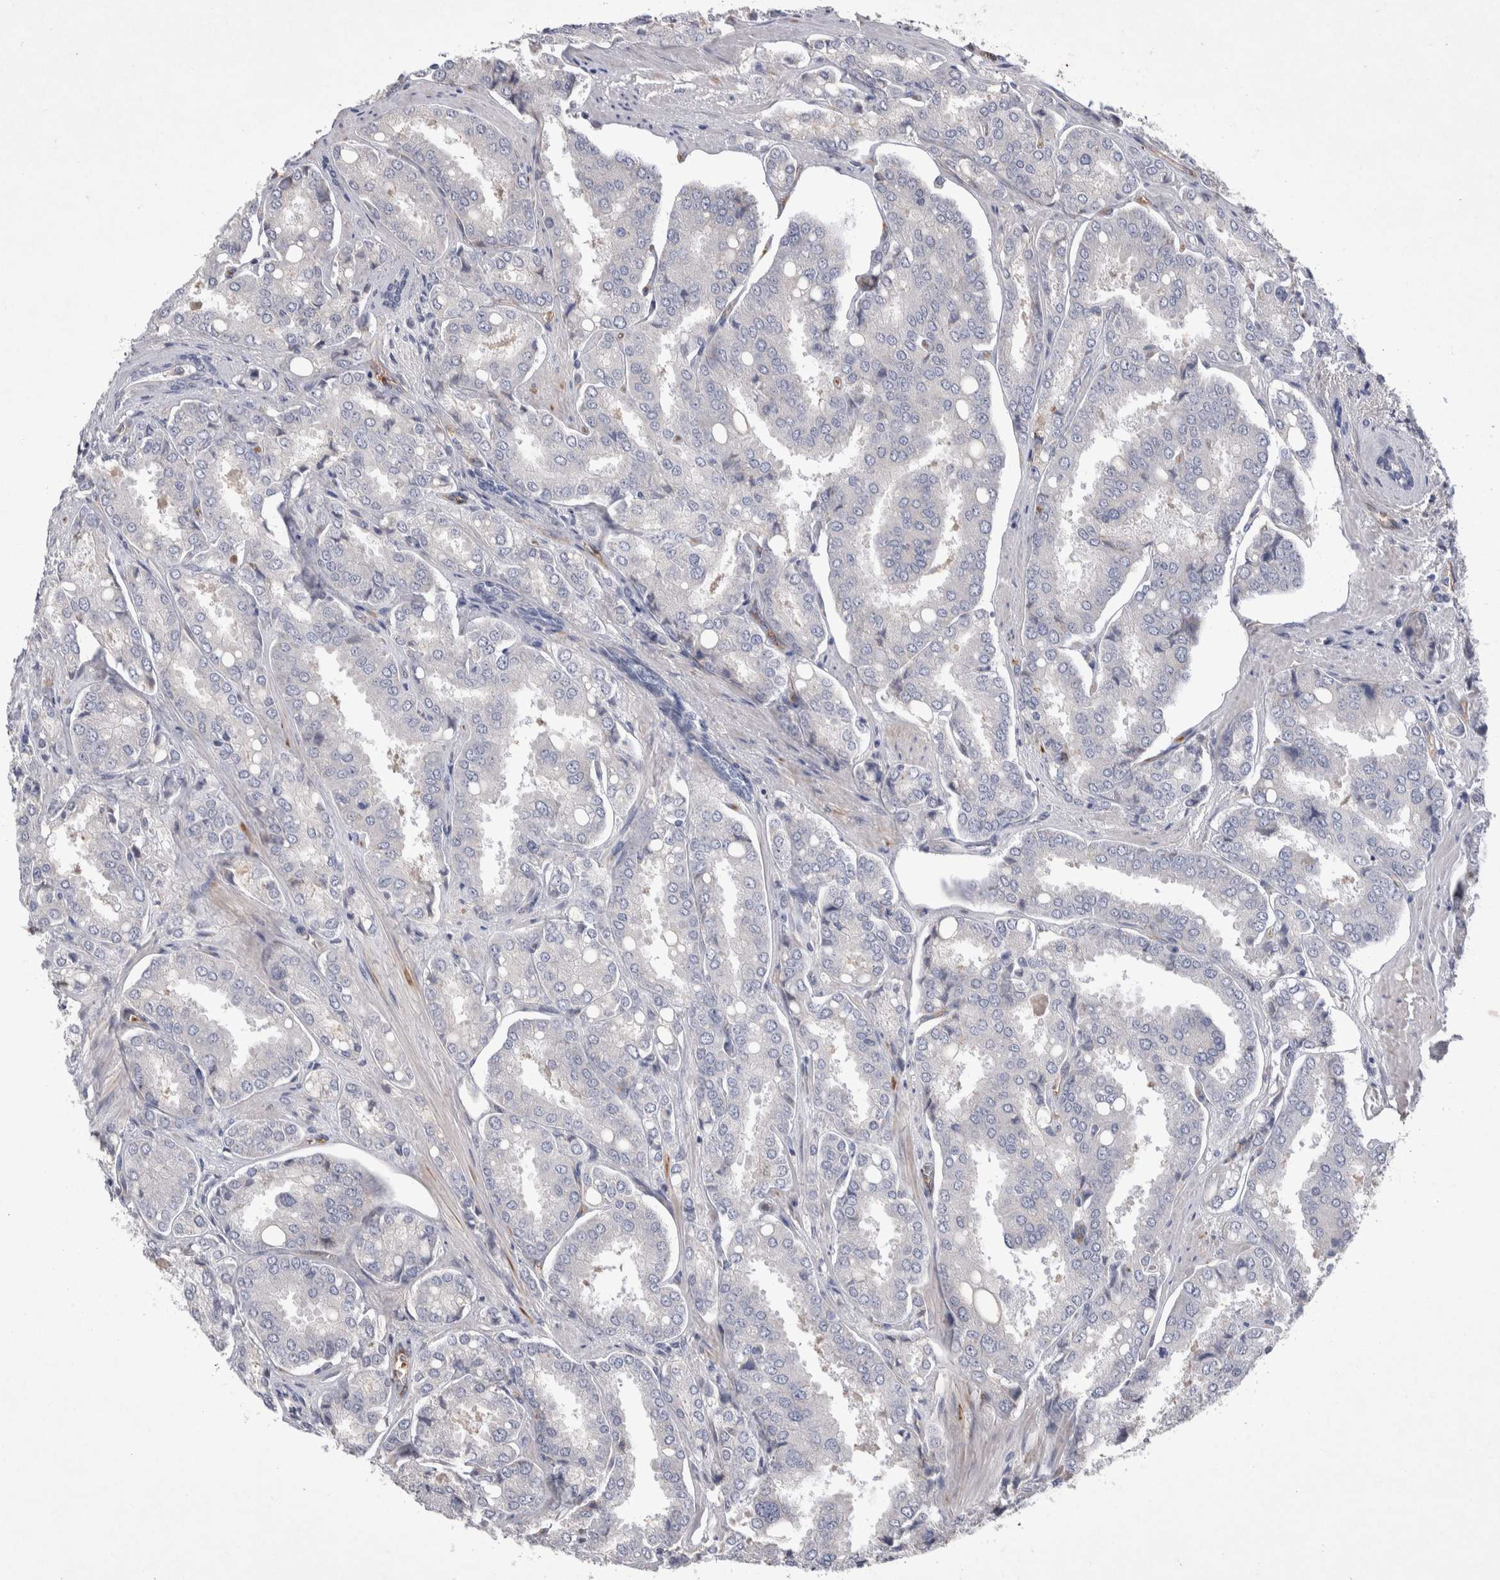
{"staining": {"intensity": "moderate", "quantity": "<25%", "location": "cytoplasmic/membranous"}, "tissue": "prostate cancer", "cell_type": "Tumor cells", "image_type": "cancer", "snomed": [{"axis": "morphology", "description": "Adenocarcinoma, High grade"}, {"axis": "topography", "description": "Prostate"}], "caption": "This image exhibits immunohistochemistry (IHC) staining of prostate cancer, with low moderate cytoplasmic/membranous staining in about <25% of tumor cells.", "gene": "CEP131", "patient": {"sex": "male", "age": 50}}